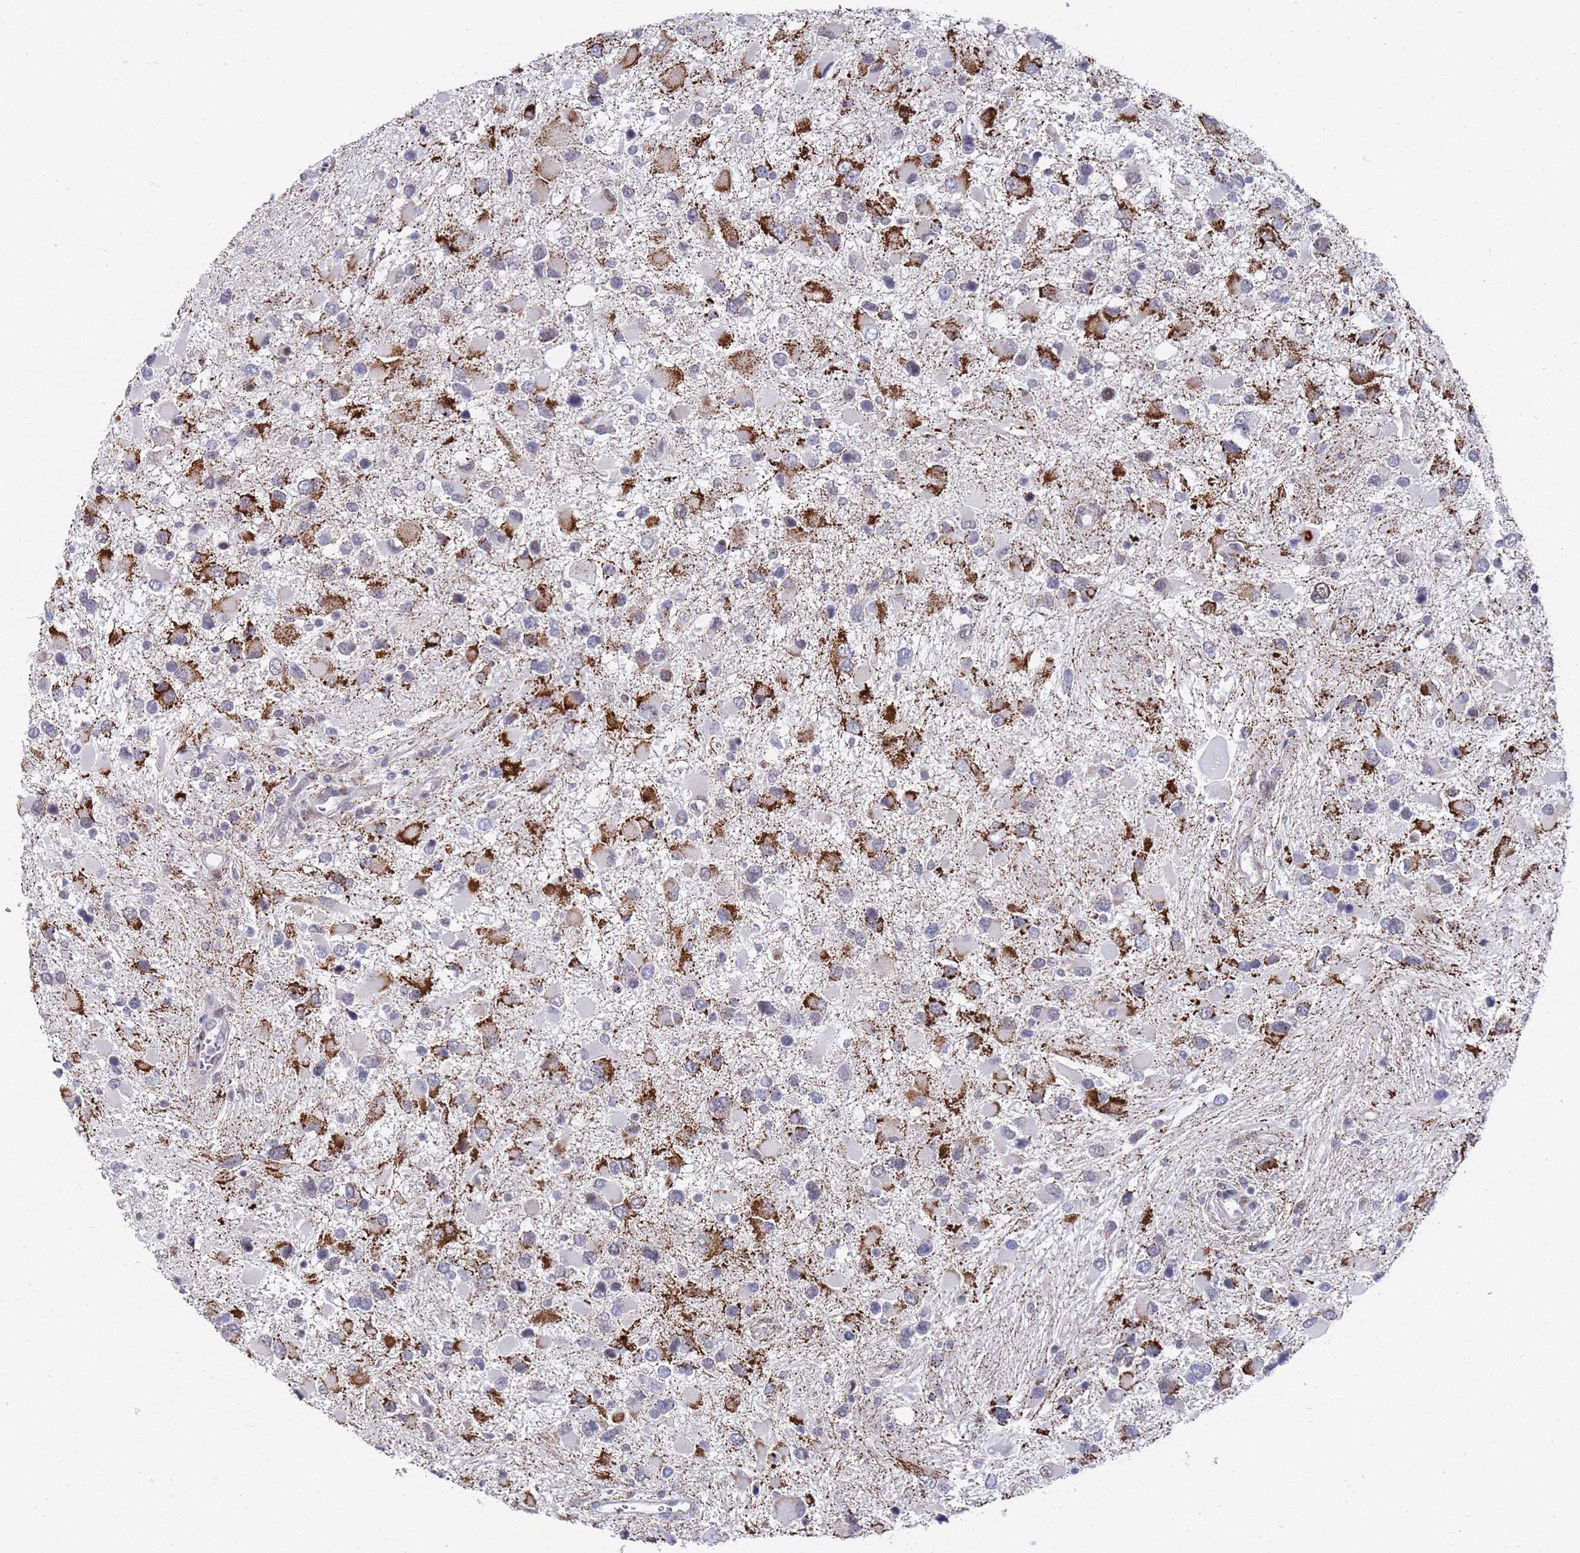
{"staining": {"intensity": "strong", "quantity": "25%-75%", "location": "cytoplasmic/membranous"}, "tissue": "glioma", "cell_type": "Tumor cells", "image_type": "cancer", "snomed": [{"axis": "morphology", "description": "Glioma, malignant, High grade"}, {"axis": "topography", "description": "Brain"}], "caption": "Strong cytoplasmic/membranous staining is present in about 25%-75% of tumor cells in malignant glioma (high-grade). (DAB IHC, brown staining for protein, blue staining for nuclei).", "gene": "COPS6", "patient": {"sex": "male", "age": 53}}